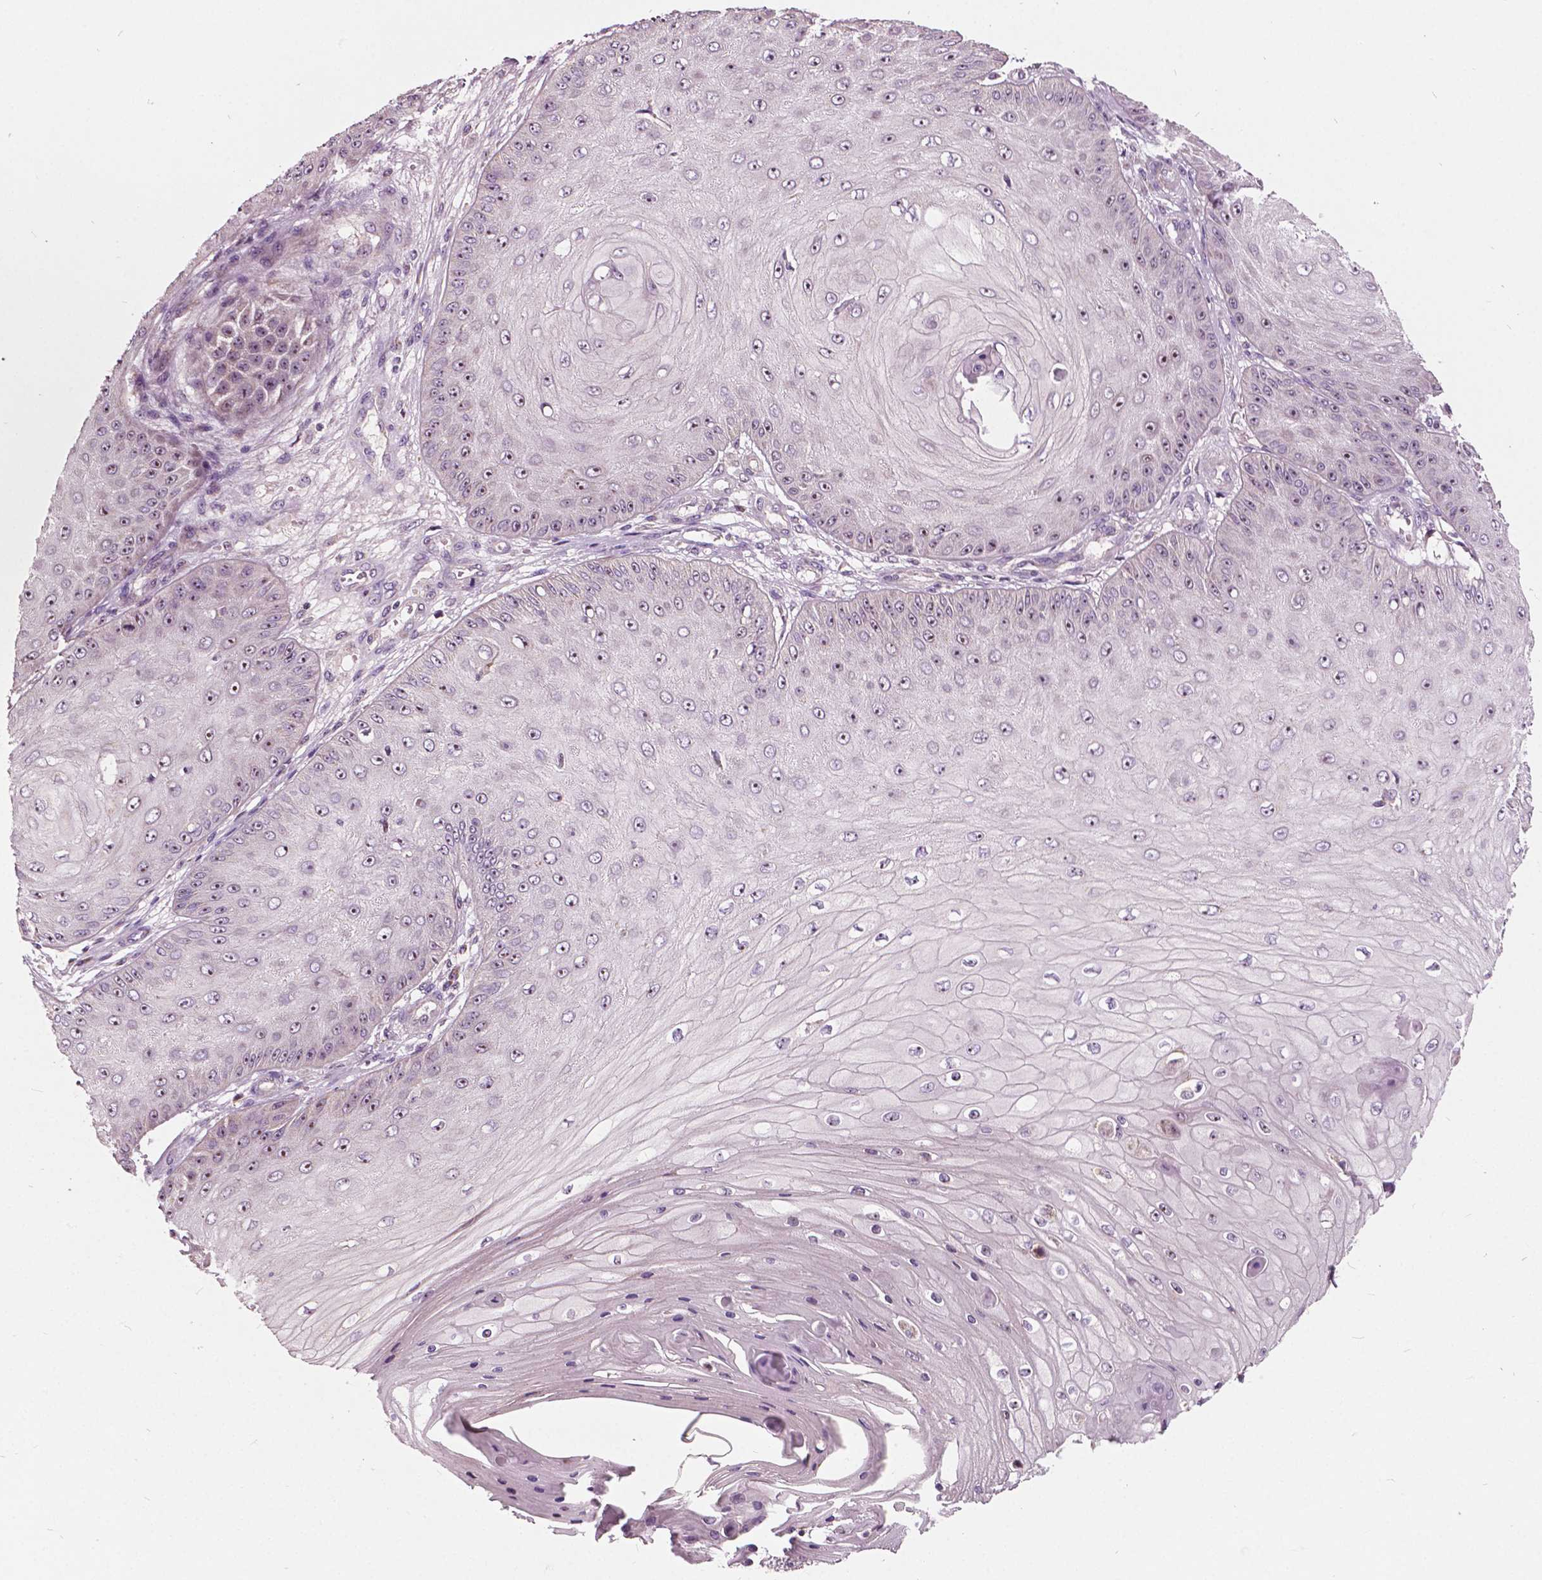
{"staining": {"intensity": "weak", "quantity": "25%-75%", "location": "nuclear"}, "tissue": "skin cancer", "cell_type": "Tumor cells", "image_type": "cancer", "snomed": [{"axis": "morphology", "description": "Squamous cell carcinoma, NOS"}, {"axis": "topography", "description": "Skin"}], "caption": "A brown stain highlights weak nuclear expression of a protein in skin cancer tumor cells. (brown staining indicates protein expression, while blue staining denotes nuclei).", "gene": "ODF3L2", "patient": {"sex": "male", "age": 70}}